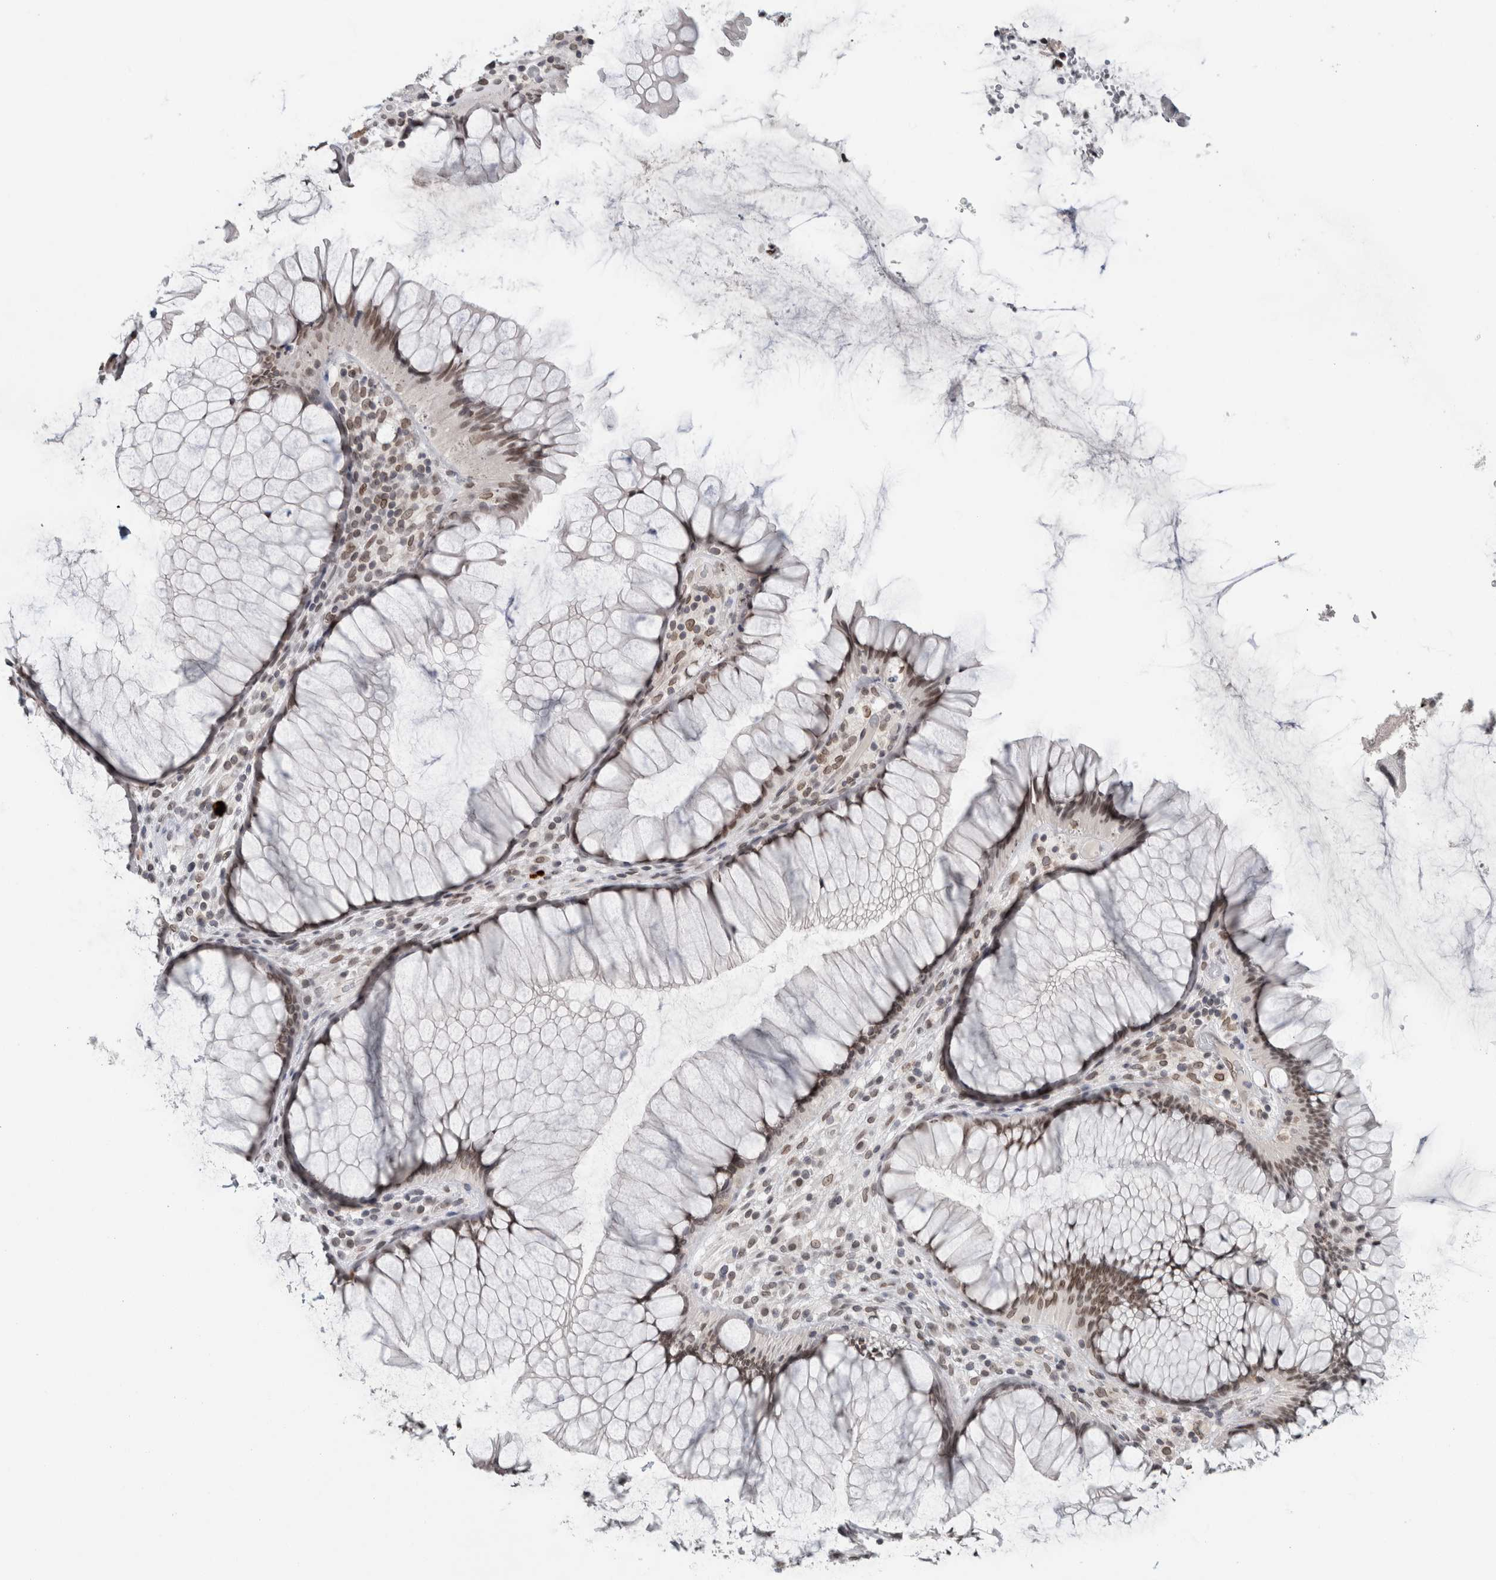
{"staining": {"intensity": "weak", "quantity": ">75%", "location": "nuclear"}, "tissue": "rectum", "cell_type": "Glandular cells", "image_type": "normal", "snomed": [{"axis": "morphology", "description": "Normal tissue, NOS"}, {"axis": "topography", "description": "Rectum"}], "caption": "A high-resolution image shows immunohistochemistry (IHC) staining of benign rectum, which demonstrates weak nuclear staining in about >75% of glandular cells.", "gene": "ZNF770", "patient": {"sex": "male", "age": 51}}